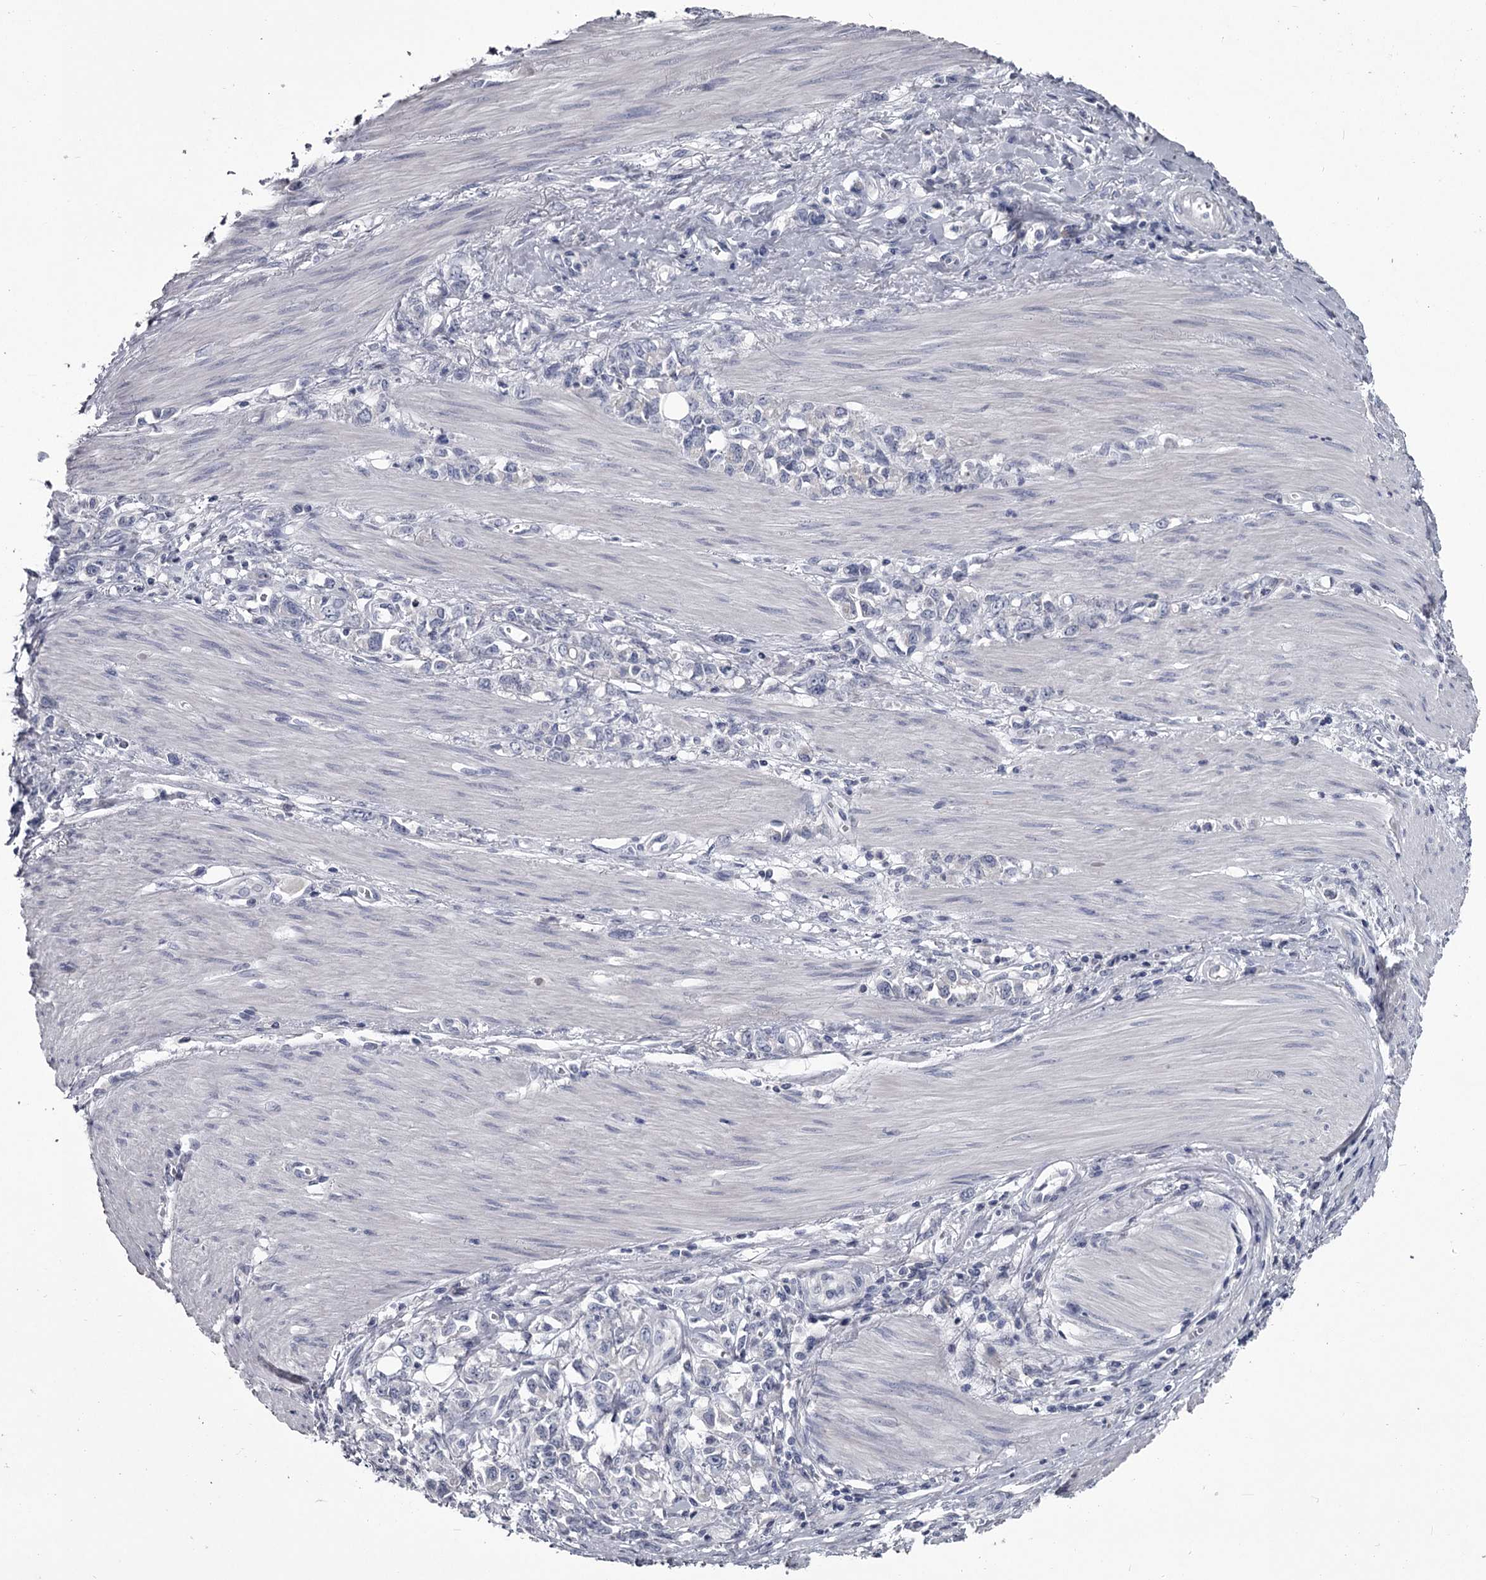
{"staining": {"intensity": "negative", "quantity": "none", "location": "none"}, "tissue": "stomach cancer", "cell_type": "Tumor cells", "image_type": "cancer", "snomed": [{"axis": "morphology", "description": "Adenocarcinoma, NOS"}, {"axis": "topography", "description": "Stomach"}], "caption": "IHC image of neoplastic tissue: stomach adenocarcinoma stained with DAB (3,3'-diaminobenzidine) reveals no significant protein positivity in tumor cells. The staining was performed using DAB (3,3'-diaminobenzidine) to visualize the protein expression in brown, while the nuclei were stained in blue with hematoxylin (Magnification: 20x).", "gene": "DAO", "patient": {"sex": "female", "age": 76}}